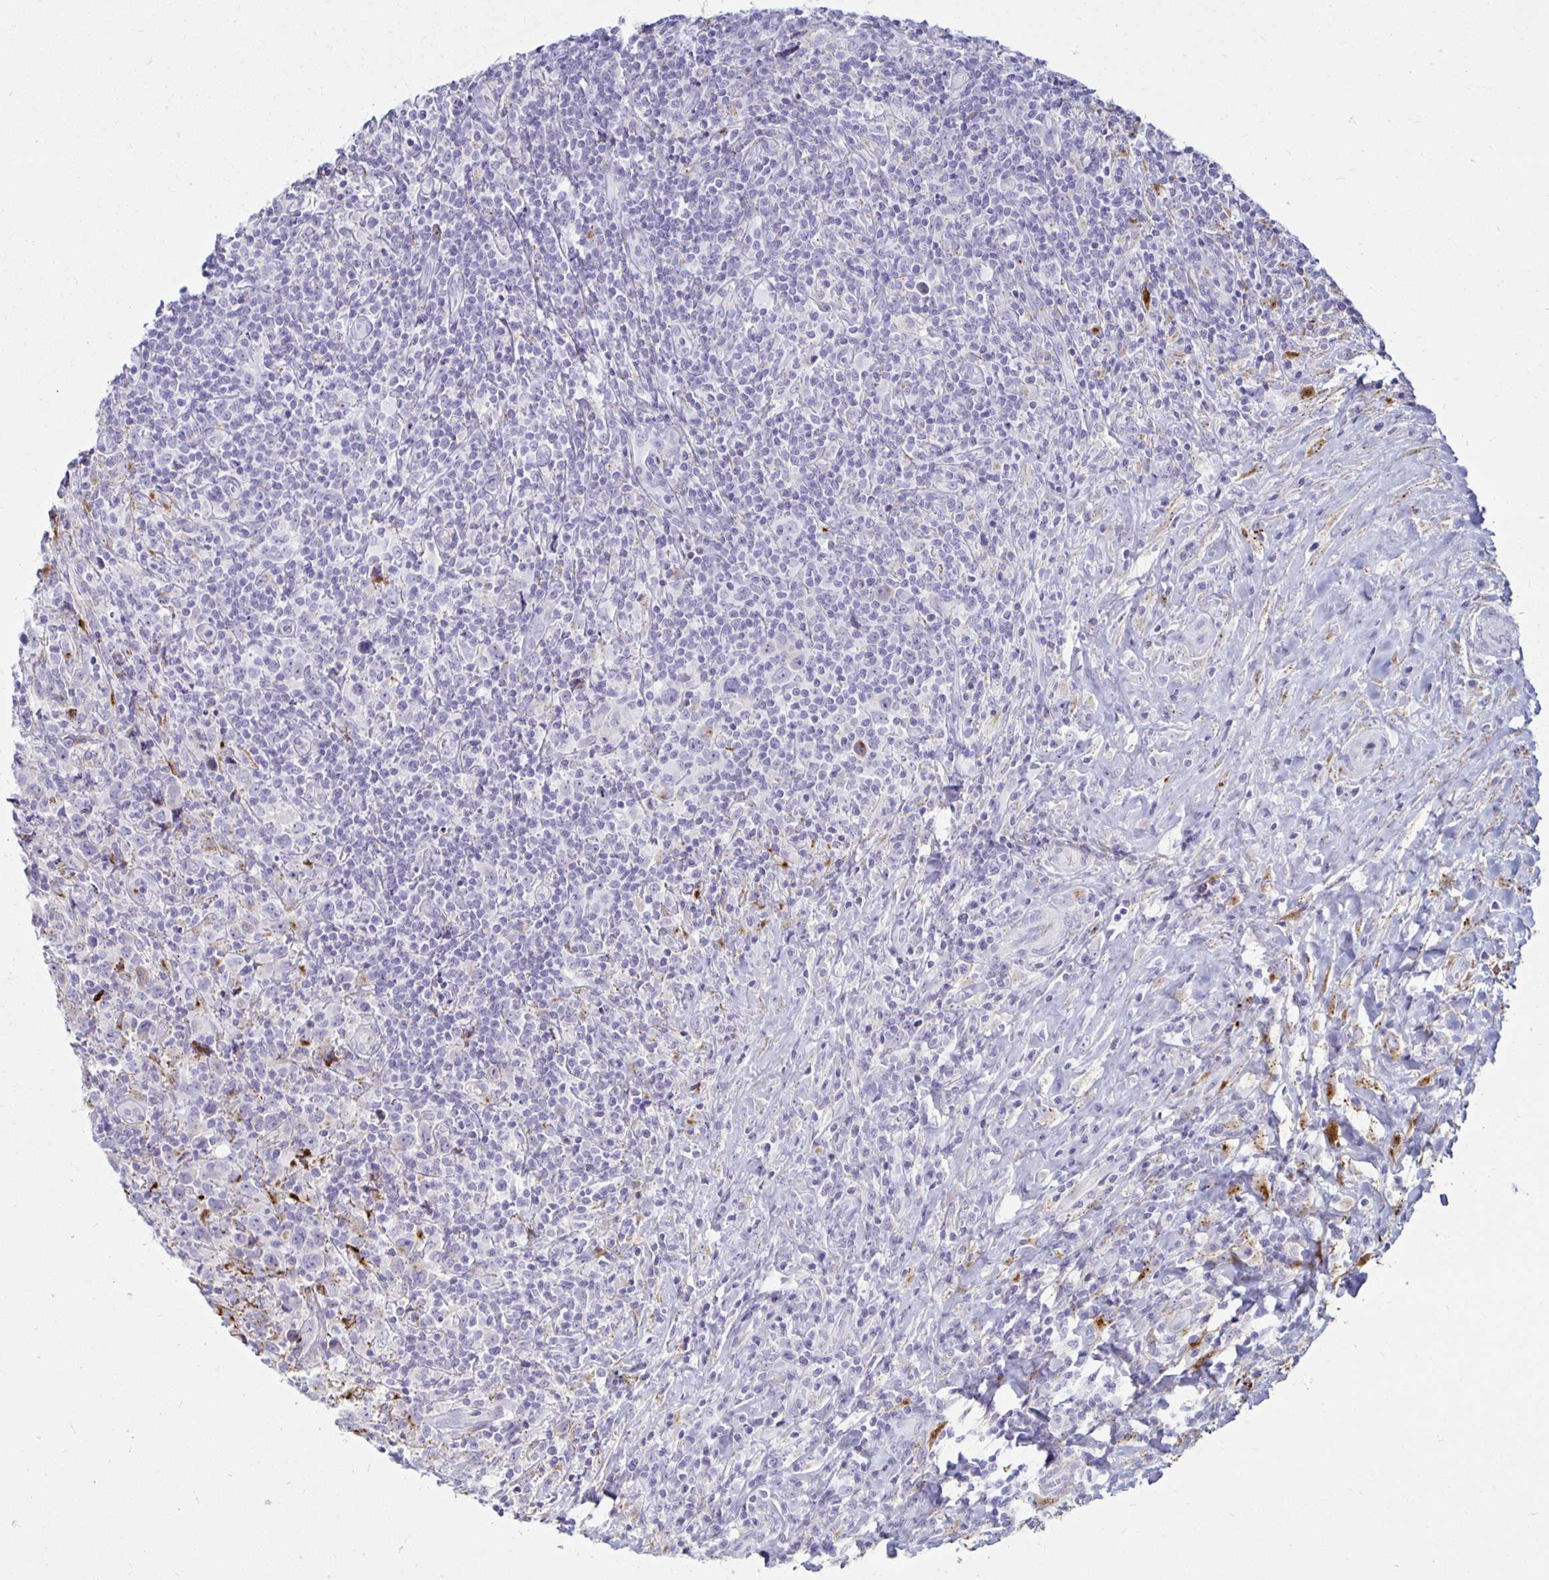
{"staining": {"intensity": "negative", "quantity": "none", "location": "none"}, "tissue": "lymphoma", "cell_type": "Tumor cells", "image_type": "cancer", "snomed": [{"axis": "morphology", "description": "Hodgkin's disease, NOS"}, {"axis": "topography", "description": "Lymph node"}], "caption": "This is an IHC image of human lymphoma. There is no expression in tumor cells.", "gene": "TIMP1", "patient": {"sex": "female", "age": 18}}